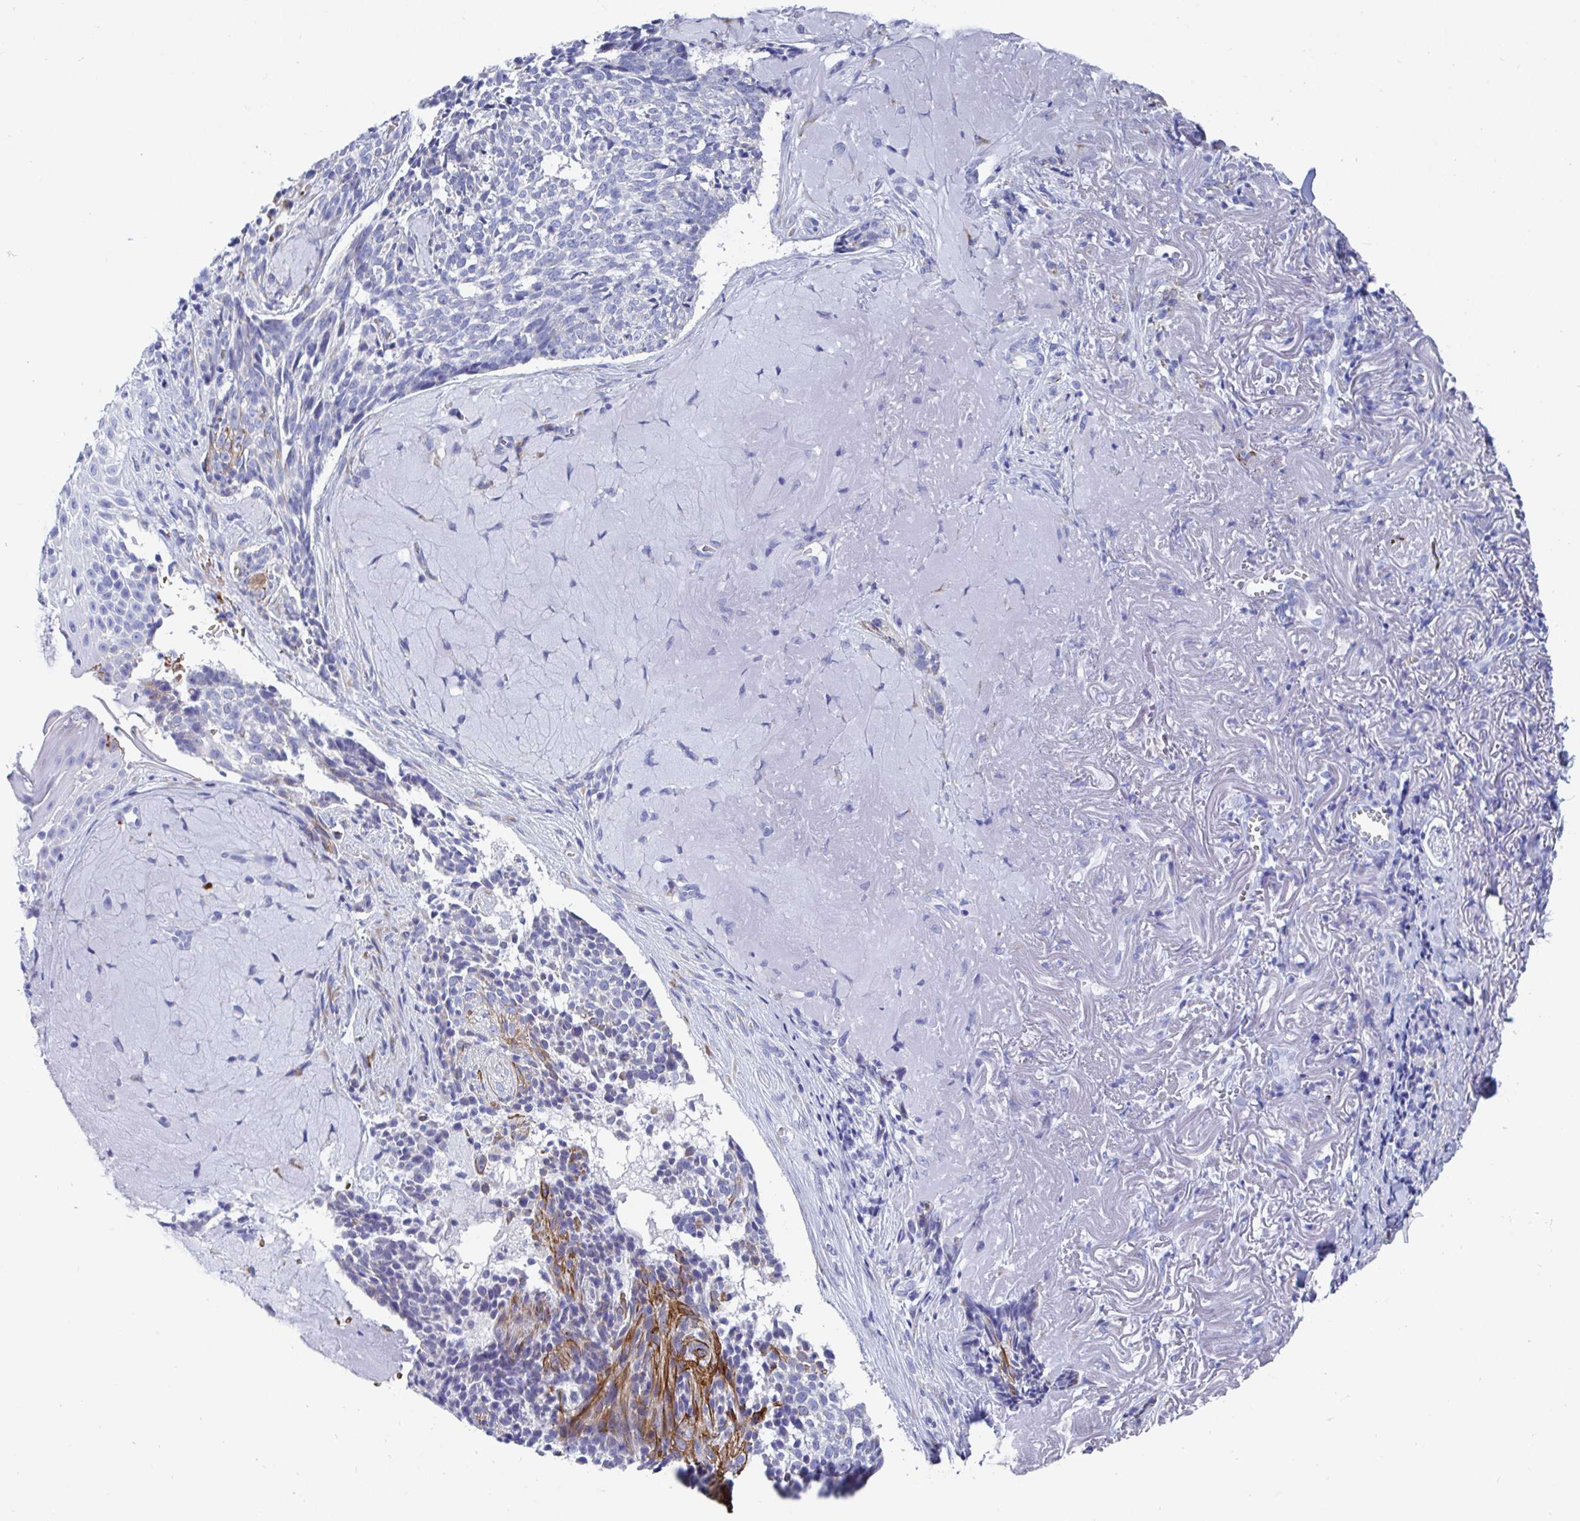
{"staining": {"intensity": "strong", "quantity": "<25%", "location": "cytoplasmic/membranous"}, "tissue": "skin cancer", "cell_type": "Tumor cells", "image_type": "cancer", "snomed": [{"axis": "morphology", "description": "Basal cell carcinoma"}, {"axis": "topography", "description": "Skin"}, {"axis": "topography", "description": "Skin of face"}], "caption": "IHC (DAB (3,3'-diaminobenzidine)) staining of skin cancer (basal cell carcinoma) demonstrates strong cytoplasmic/membranous protein expression in about <25% of tumor cells.", "gene": "CLDN8", "patient": {"sex": "female", "age": 95}}